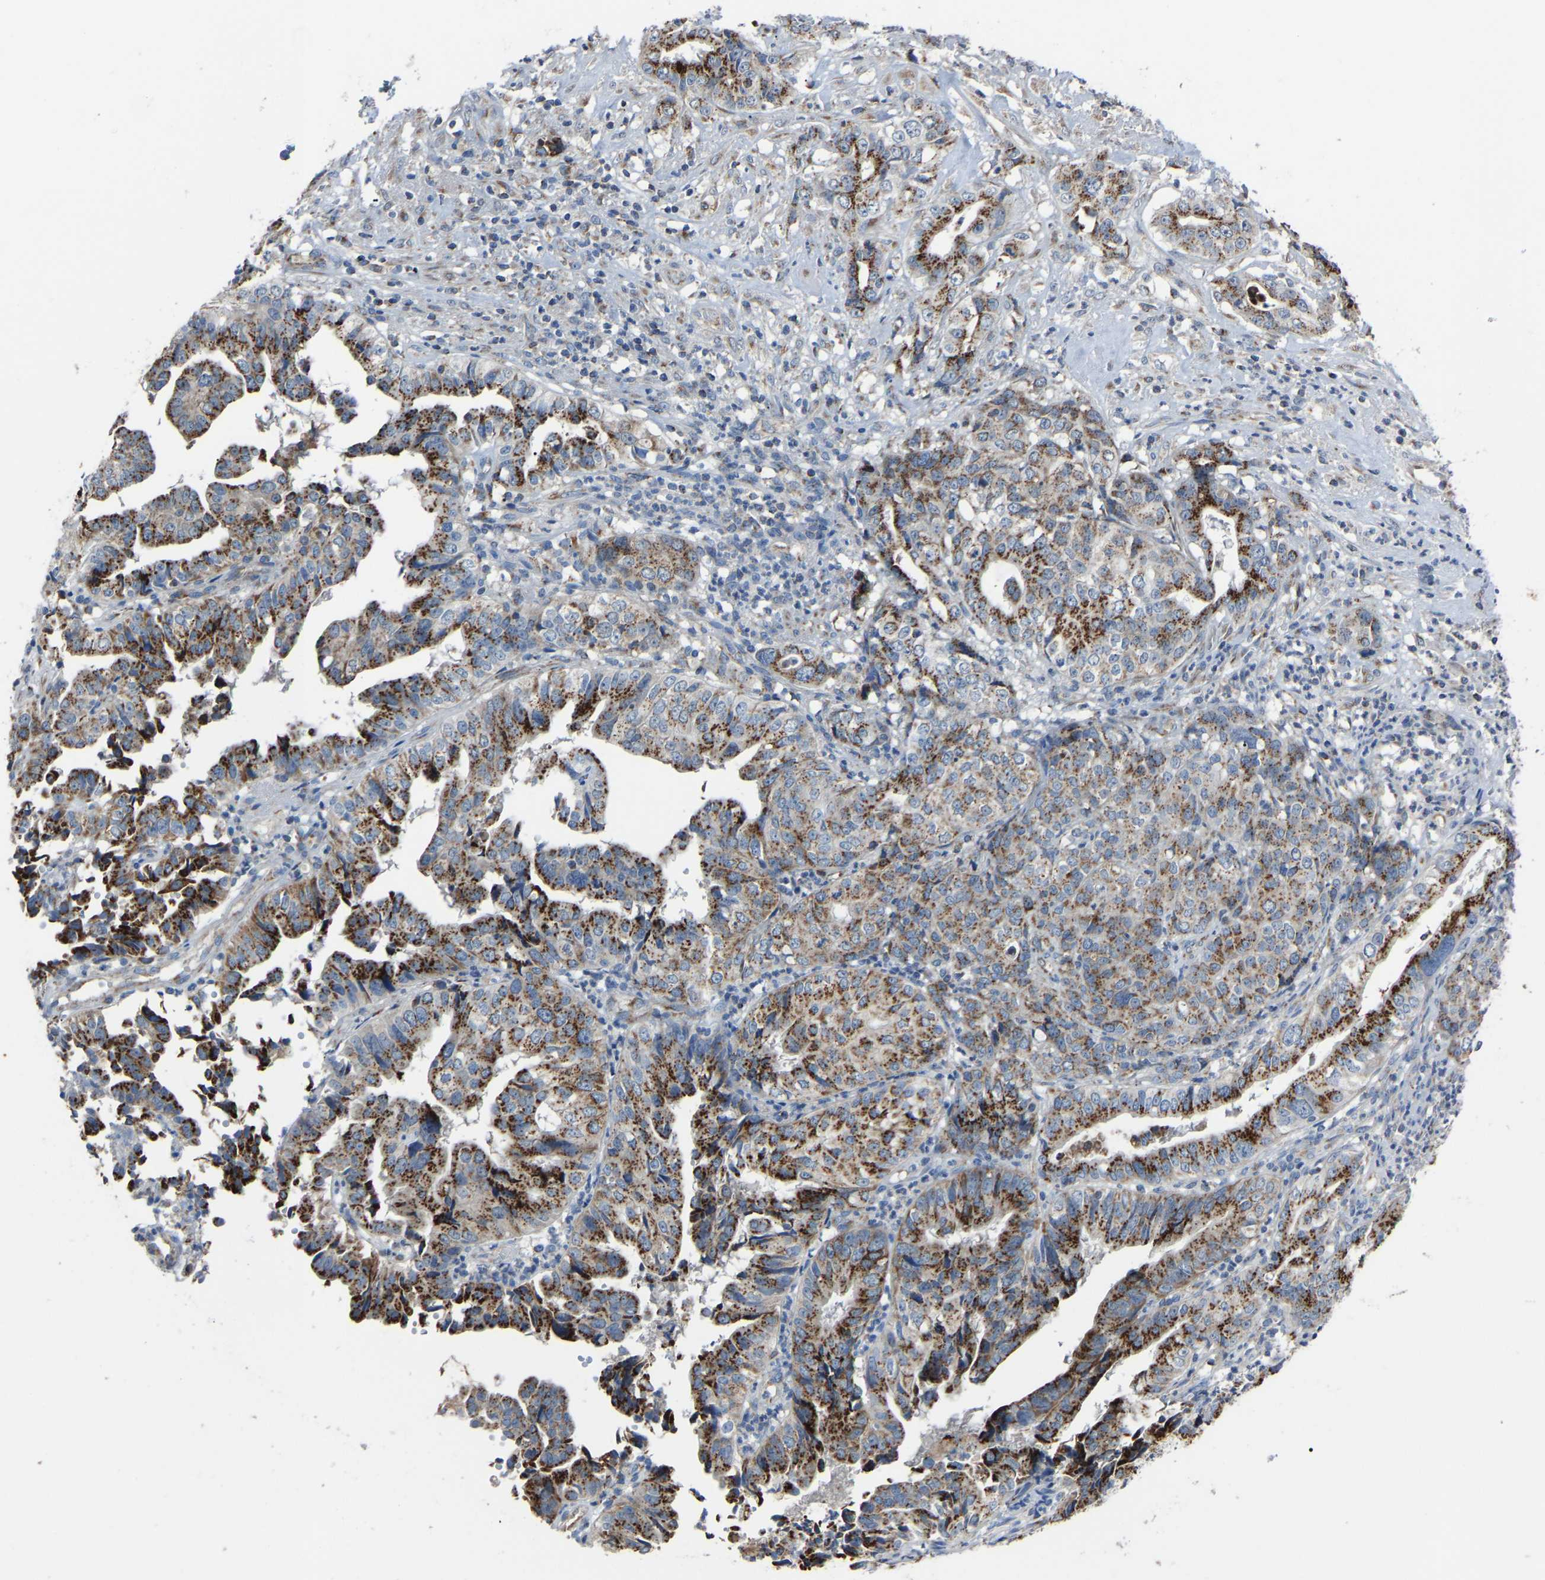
{"staining": {"intensity": "strong", "quantity": ">75%", "location": "cytoplasmic/membranous"}, "tissue": "liver cancer", "cell_type": "Tumor cells", "image_type": "cancer", "snomed": [{"axis": "morphology", "description": "Cholangiocarcinoma"}, {"axis": "topography", "description": "Liver"}], "caption": "About >75% of tumor cells in human liver cholangiocarcinoma show strong cytoplasmic/membranous protein expression as visualized by brown immunohistochemical staining.", "gene": "CANT1", "patient": {"sex": "female", "age": 61}}